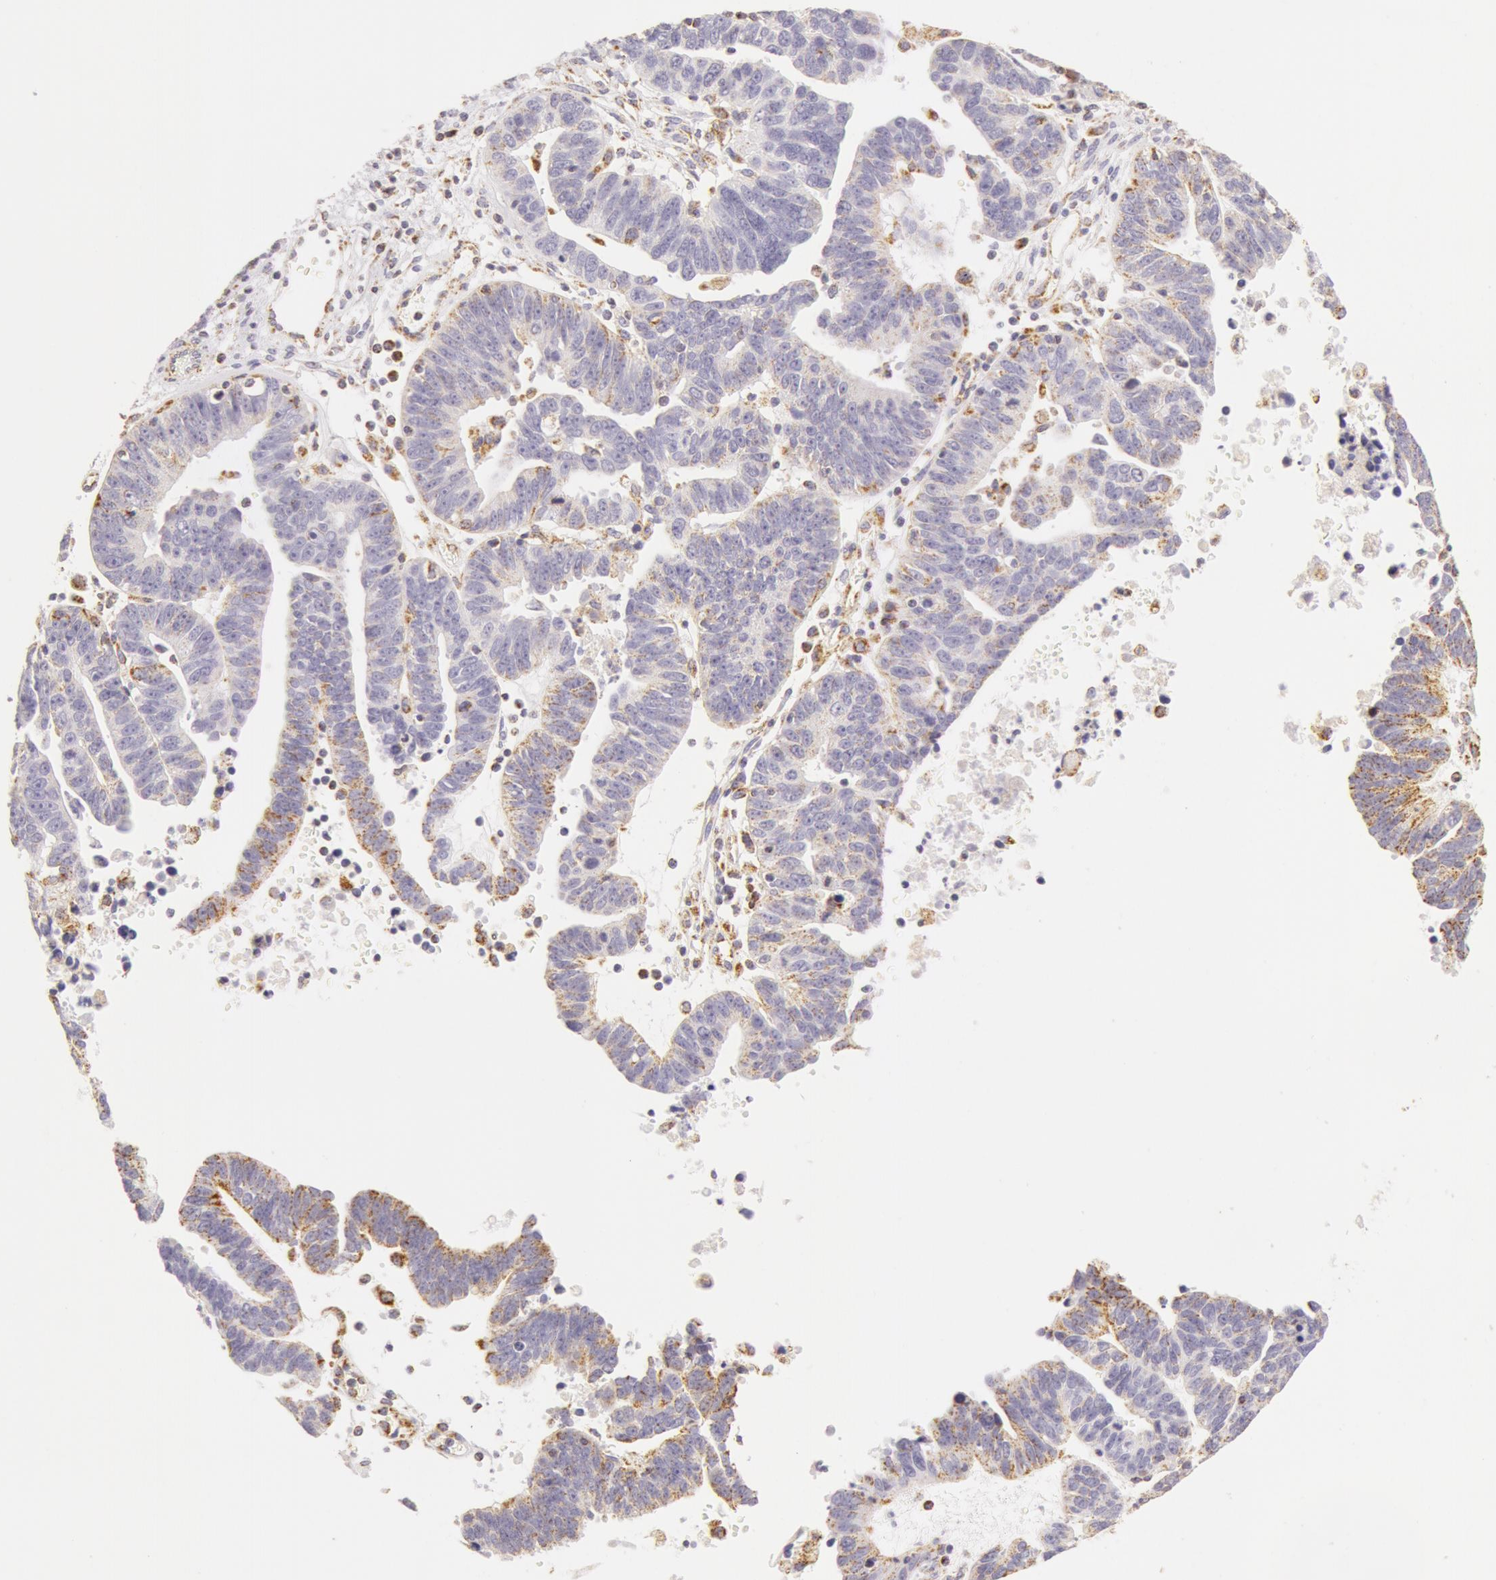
{"staining": {"intensity": "weak", "quantity": "<25%", "location": "cytoplasmic/membranous"}, "tissue": "ovarian cancer", "cell_type": "Tumor cells", "image_type": "cancer", "snomed": [{"axis": "morphology", "description": "Carcinoma, endometroid"}, {"axis": "morphology", "description": "Cystadenocarcinoma, serous, NOS"}, {"axis": "topography", "description": "Ovary"}], "caption": "High power microscopy micrograph of an immunohistochemistry histopathology image of endometroid carcinoma (ovarian), revealing no significant staining in tumor cells.", "gene": "ATP5F1B", "patient": {"sex": "female", "age": 45}}